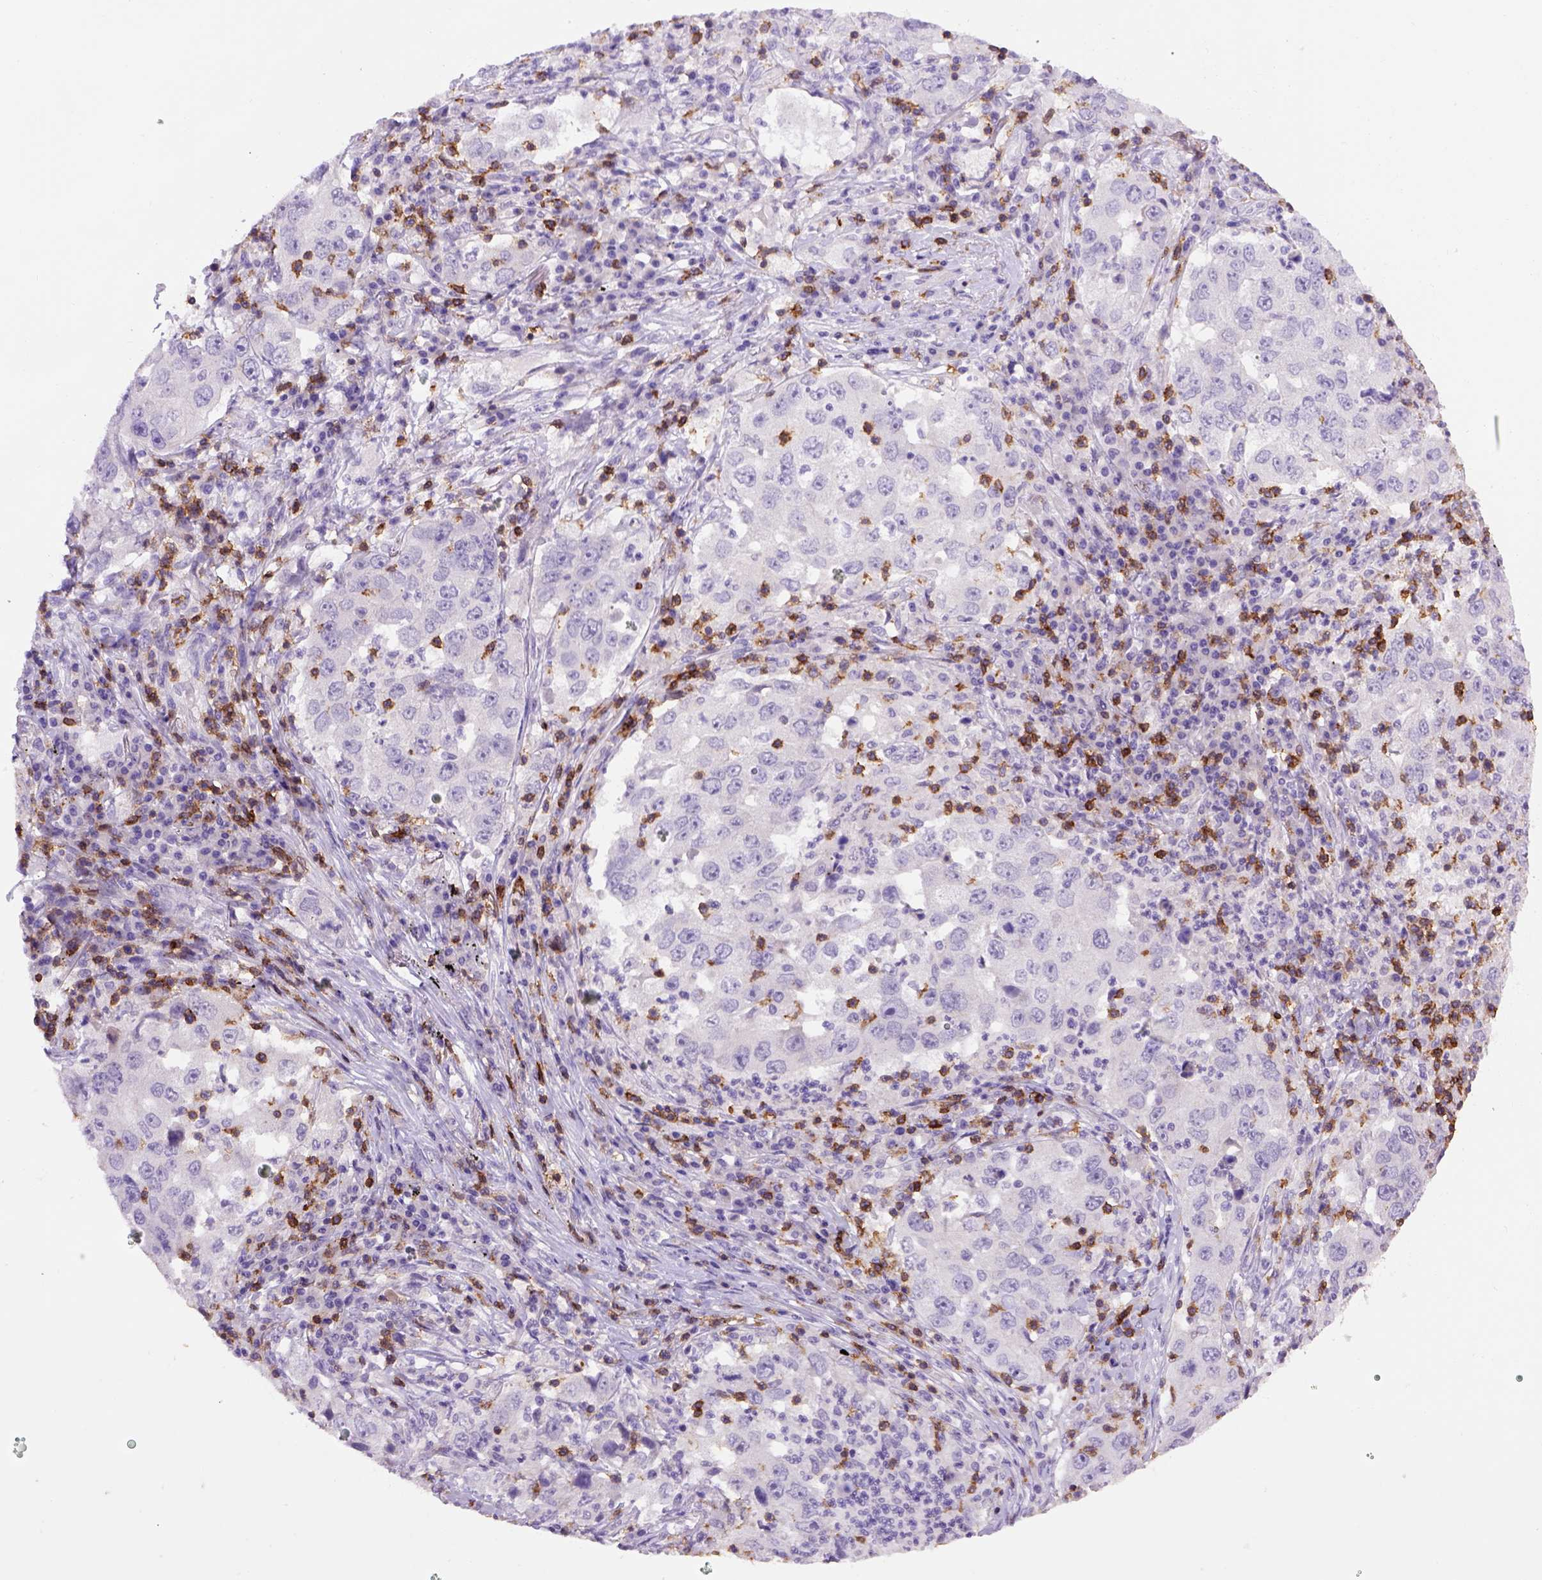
{"staining": {"intensity": "negative", "quantity": "none", "location": "none"}, "tissue": "lung cancer", "cell_type": "Tumor cells", "image_type": "cancer", "snomed": [{"axis": "morphology", "description": "Adenocarcinoma, NOS"}, {"axis": "topography", "description": "Lung"}], "caption": "Tumor cells show no significant protein positivity in lung cancer. (Immunohistochemistry (ihc), brightfield microscopy, high magnification).", "gene": "CD3E", "patient": {"sex": "male", "age": 73}}